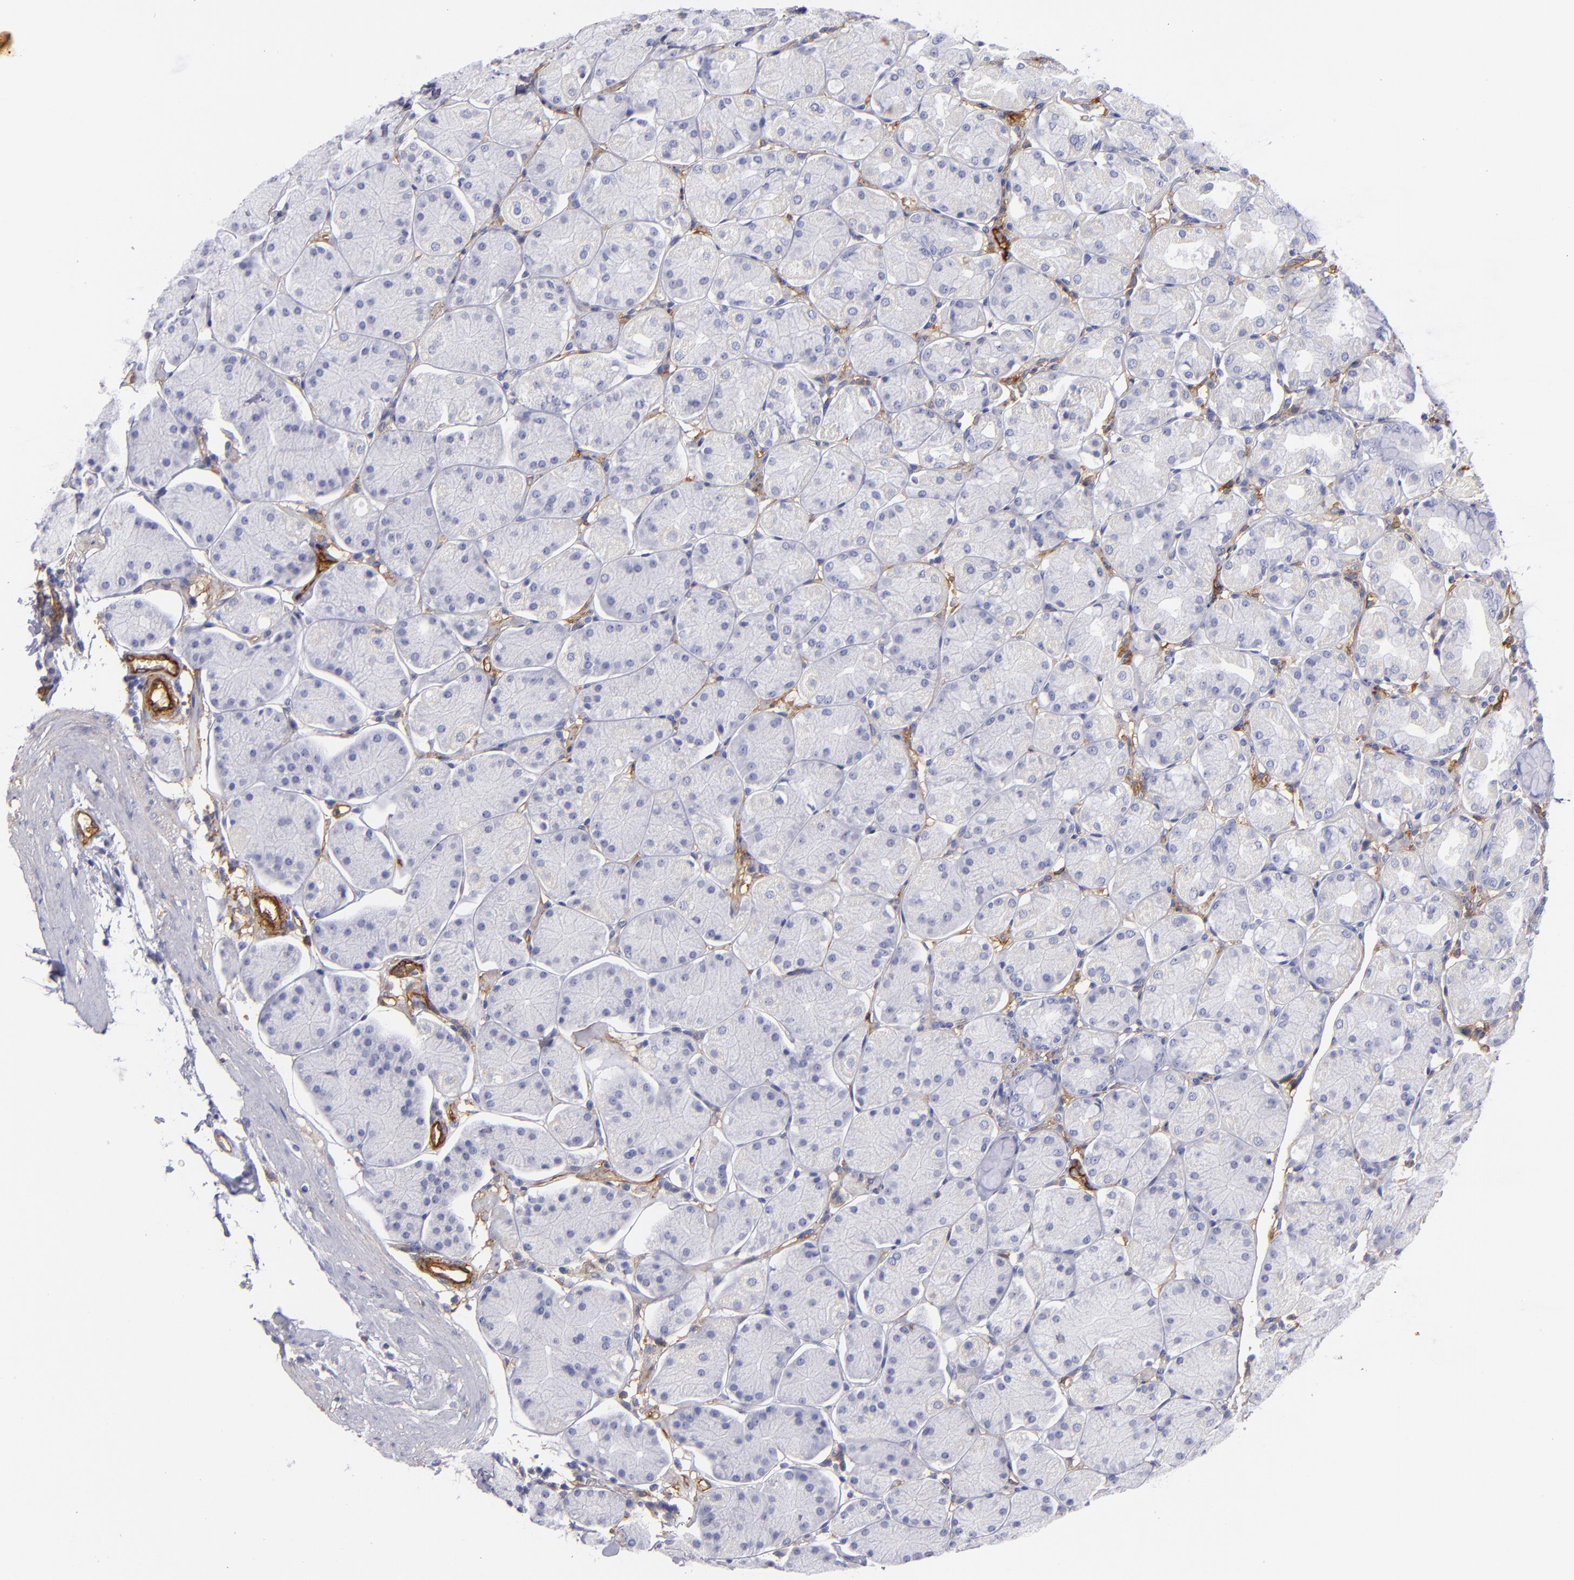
{"staining": {"intensity": "negative", "quantity": "none", "location": "none"}, "tissue": "stomach", "cell_type": "Glandular cells", "image_type": "normal", "snomed": [{"axis": "morphology", "description": "Normal tissue, NOS"}, {"axis": "topography", "description": "Stomach, upper"}, {"axis": "topography", "description": "Stomach"}], "caption": "A photomicrograph of stomach stained for a protein displays no brown staining in glandular cells.", "gene": "ENTPD1", "patient": {"sex": "male", "age": 76}}